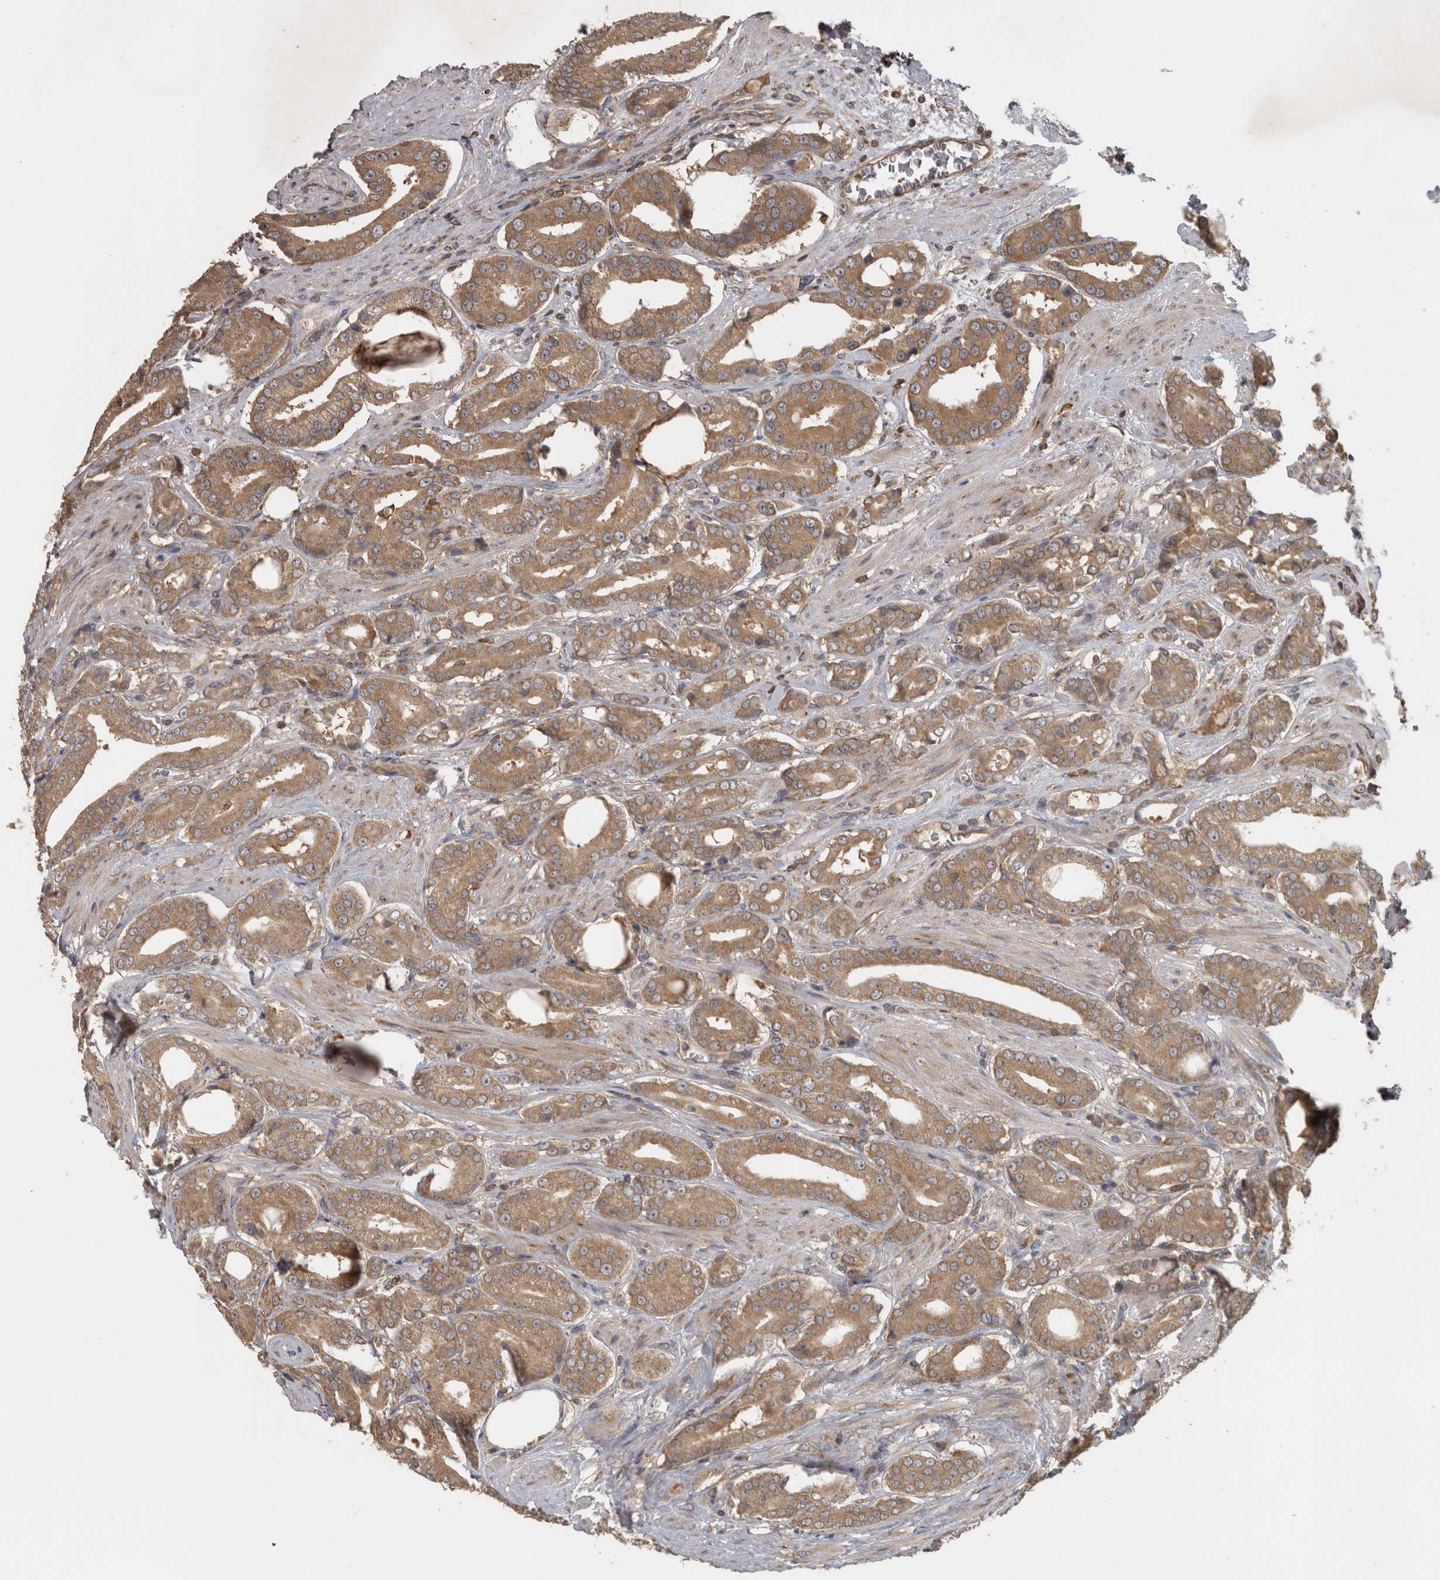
{"staining": {"intensity": "moderate", "quantity": ">75%", "location": "cytoplasmic/membranous"}, "tissue": "prostate cancer", "cell_type": "Tumor cells", "image_type": "cancer", "snomed": [{"axis": "morphology", "description": "Adenocarcinoma, High grade"}, {"axis": "topography", "description": "Prostate"}], "caption": "Brown immunohistochemical staining in prostate high-grade adenocarcinoma shows moderate cytoplasmic/membranous staining in about >75% of tumor cells. (IHC, brightfield microscopy, high magnification).", "gene": "MICU3", "patient": {"sex": "male", "age": 71}}